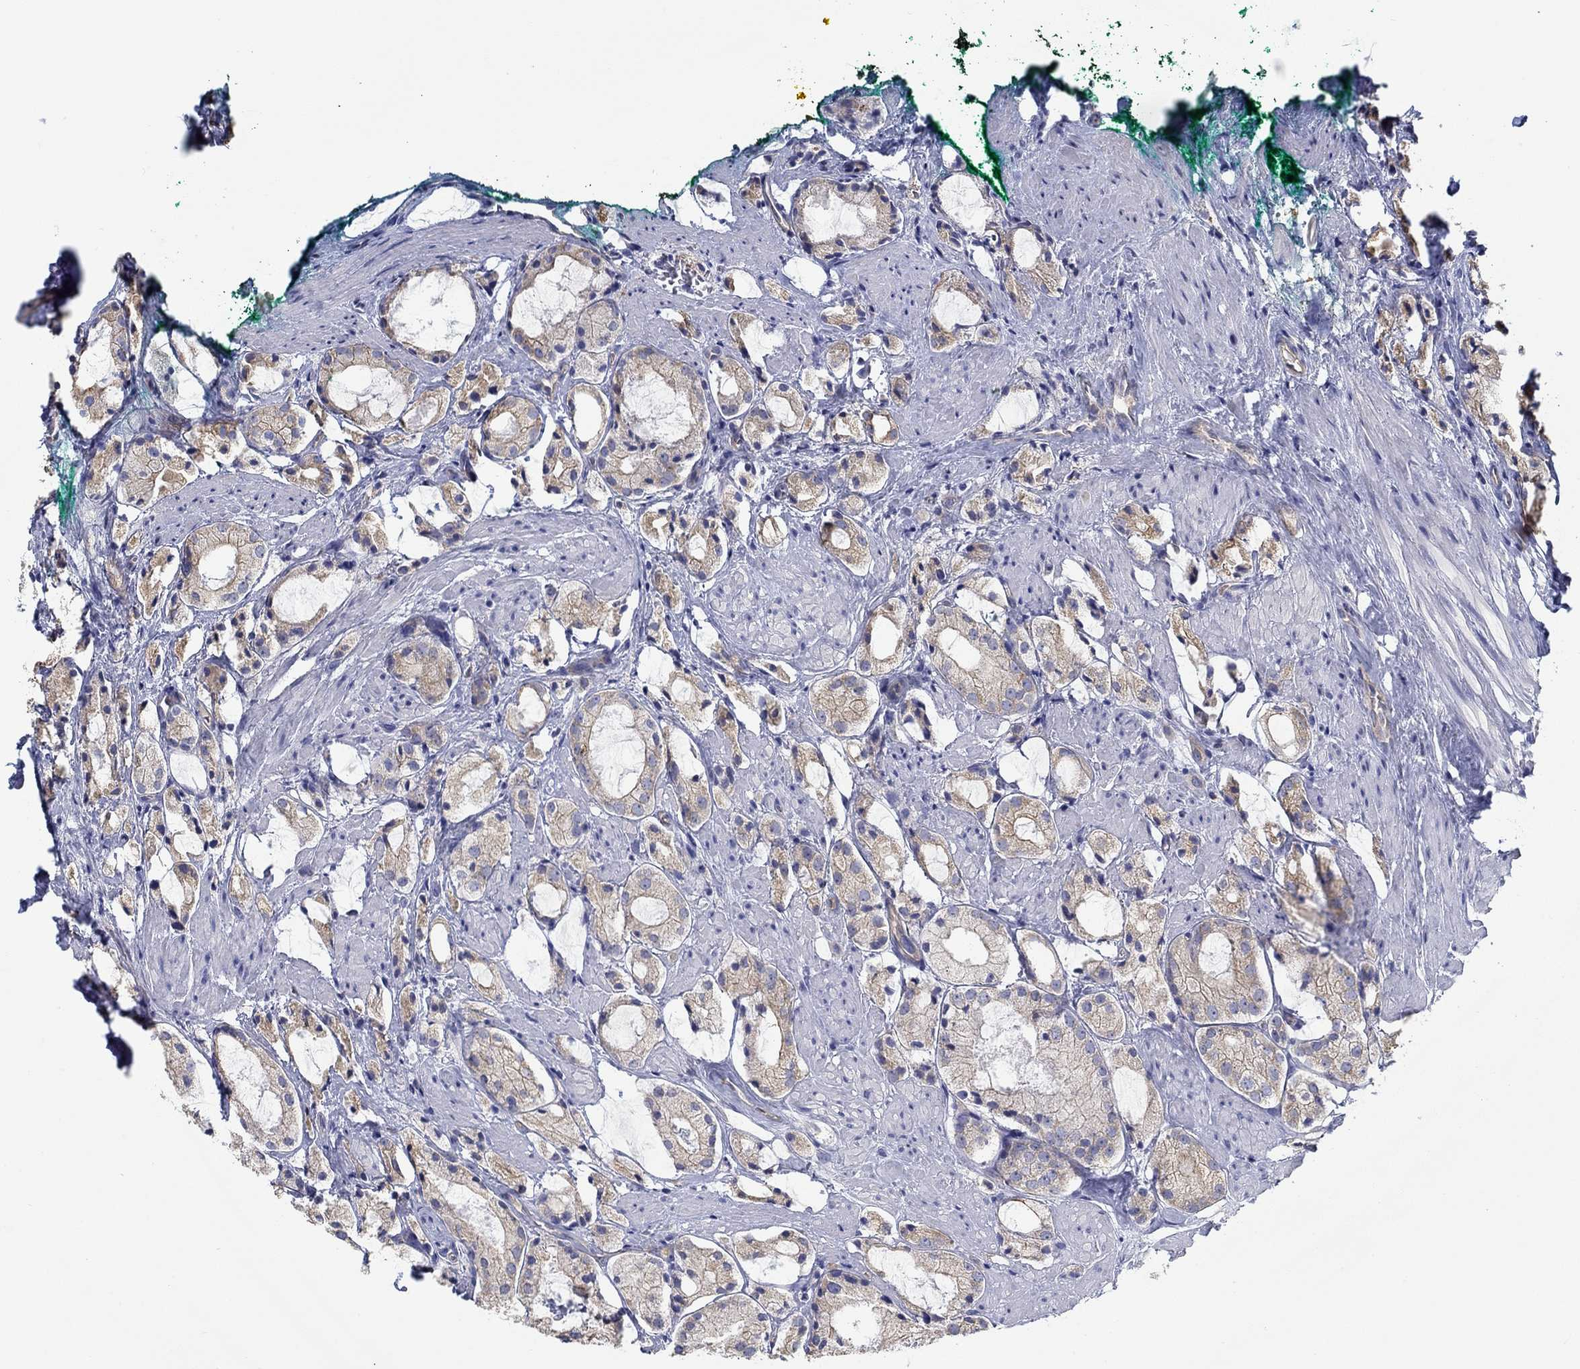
{"staining": {"intensity": "weak", "quantity": "25%-75%", "location": "cytoplasmic/membranous"}, "tissue": "prostate cancer", "cell_type": "Tumor cells", "image_type": "cancer", "snomed": [{"axis": "morphology", "description": "Adenocarcinoma, NOS"}, {"axis": "morphology", "description": "Adenocarcinoma, High grade"}, {"axis": "topography", "description": "Prostate"}], "caption": "Weak cytoplasmic/membranous protein positivity is present in about 25%-75% of tumor cells in prostate cancer.", "gene": "BBOF1", "patient": {"sex": "male", "age": 64}}